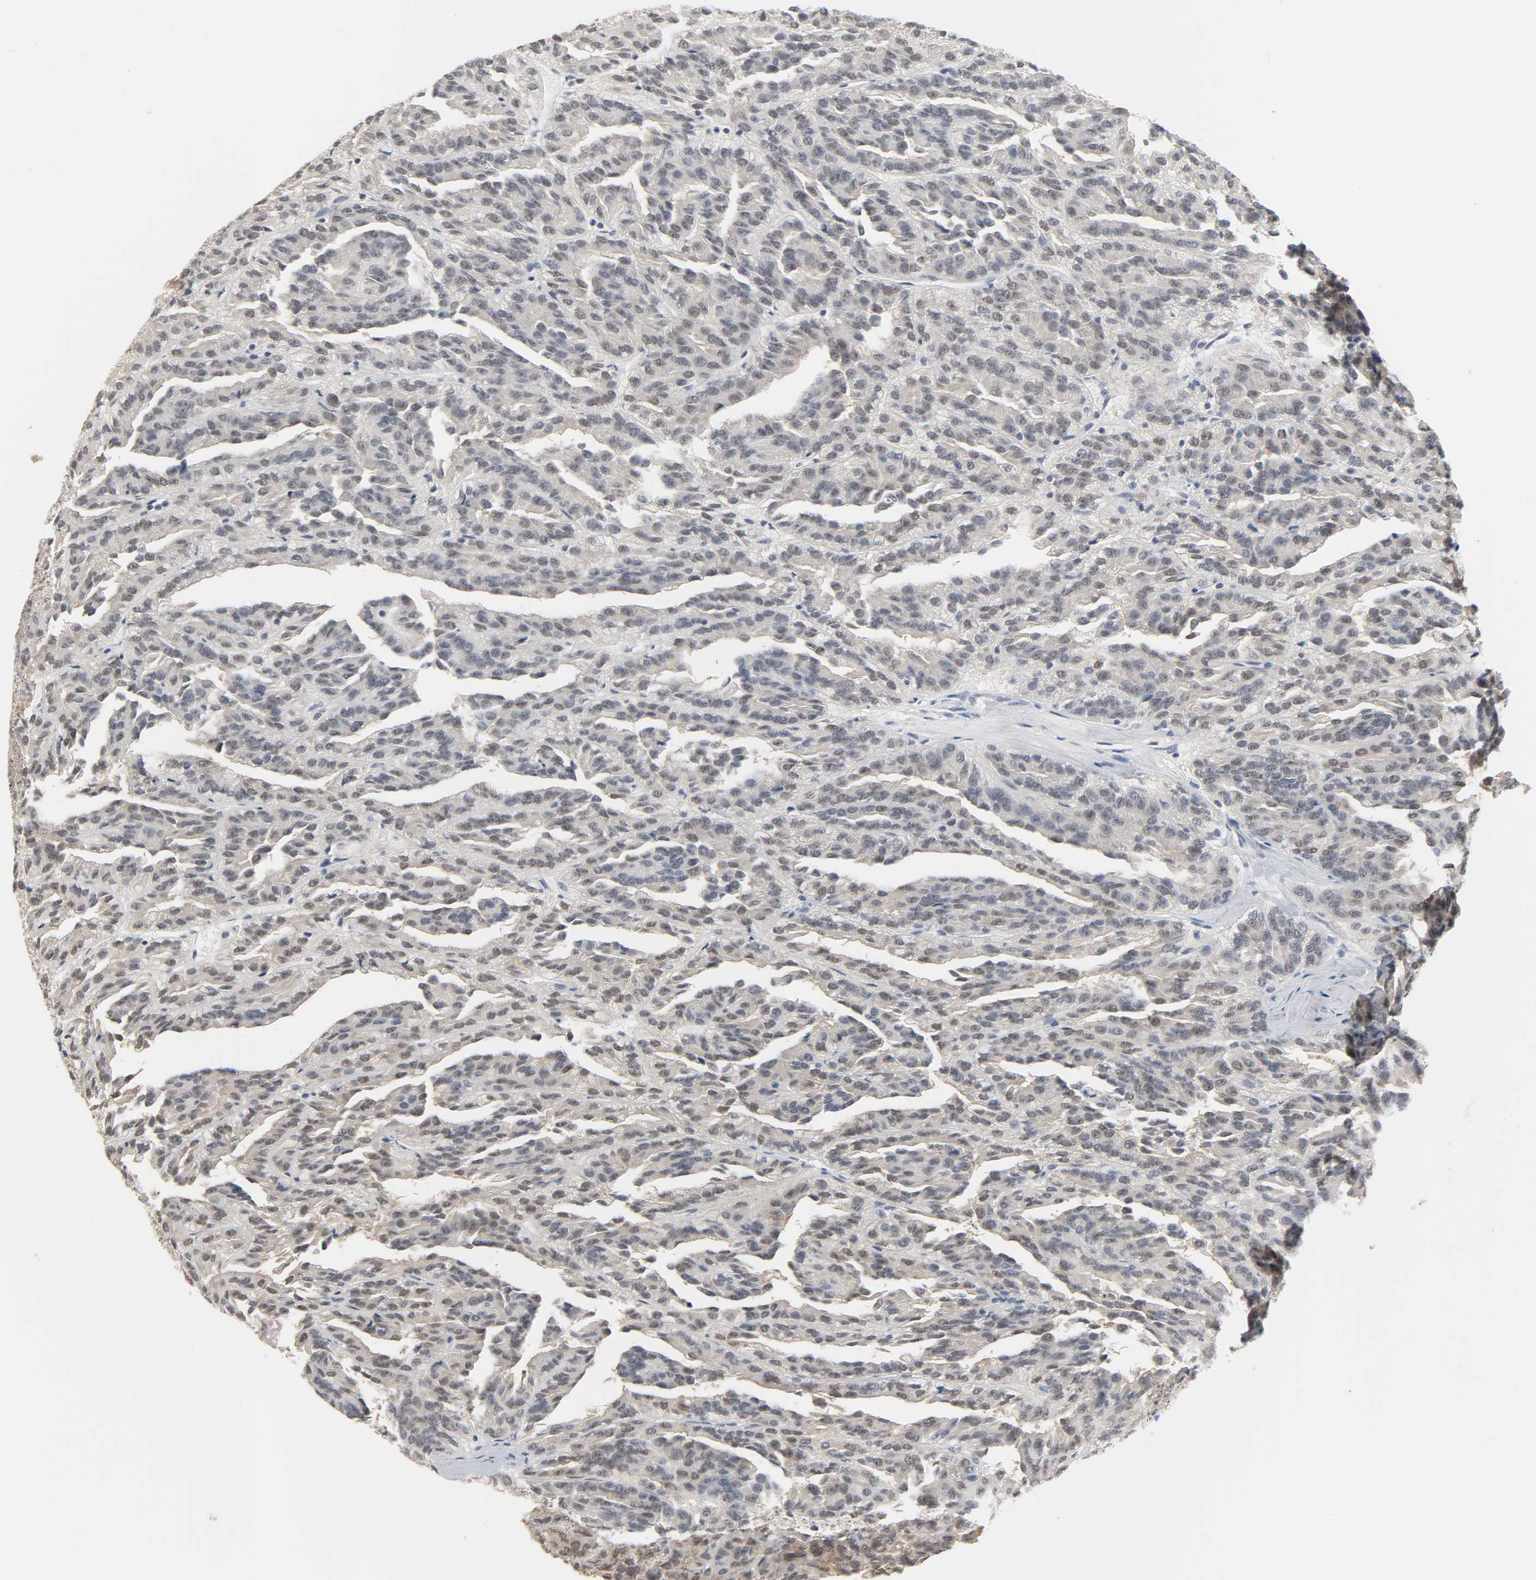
{"staining": {"intensity": "negative", "quantity": "none", "location": "none"}, "tissue": "renal cancer", "cell_type": "Tumor cells", "image_type": "cancer", "snomed": [{"axis": "morphology", "description": "Adenocarcinoma, NOS"}, {"axis": "topography", "description": "Kidney"}], "caption": "IHC histopathology image of renal adenocarcinoma stained for a protein (brown), which demonstrates no expression in tumor cells. The staining is performed using DAB brown chromogen with nuclei counter-stained in using hematoxylin.", "gene": "ACSS2", "patient": {"sex": "male", "age": 46}}